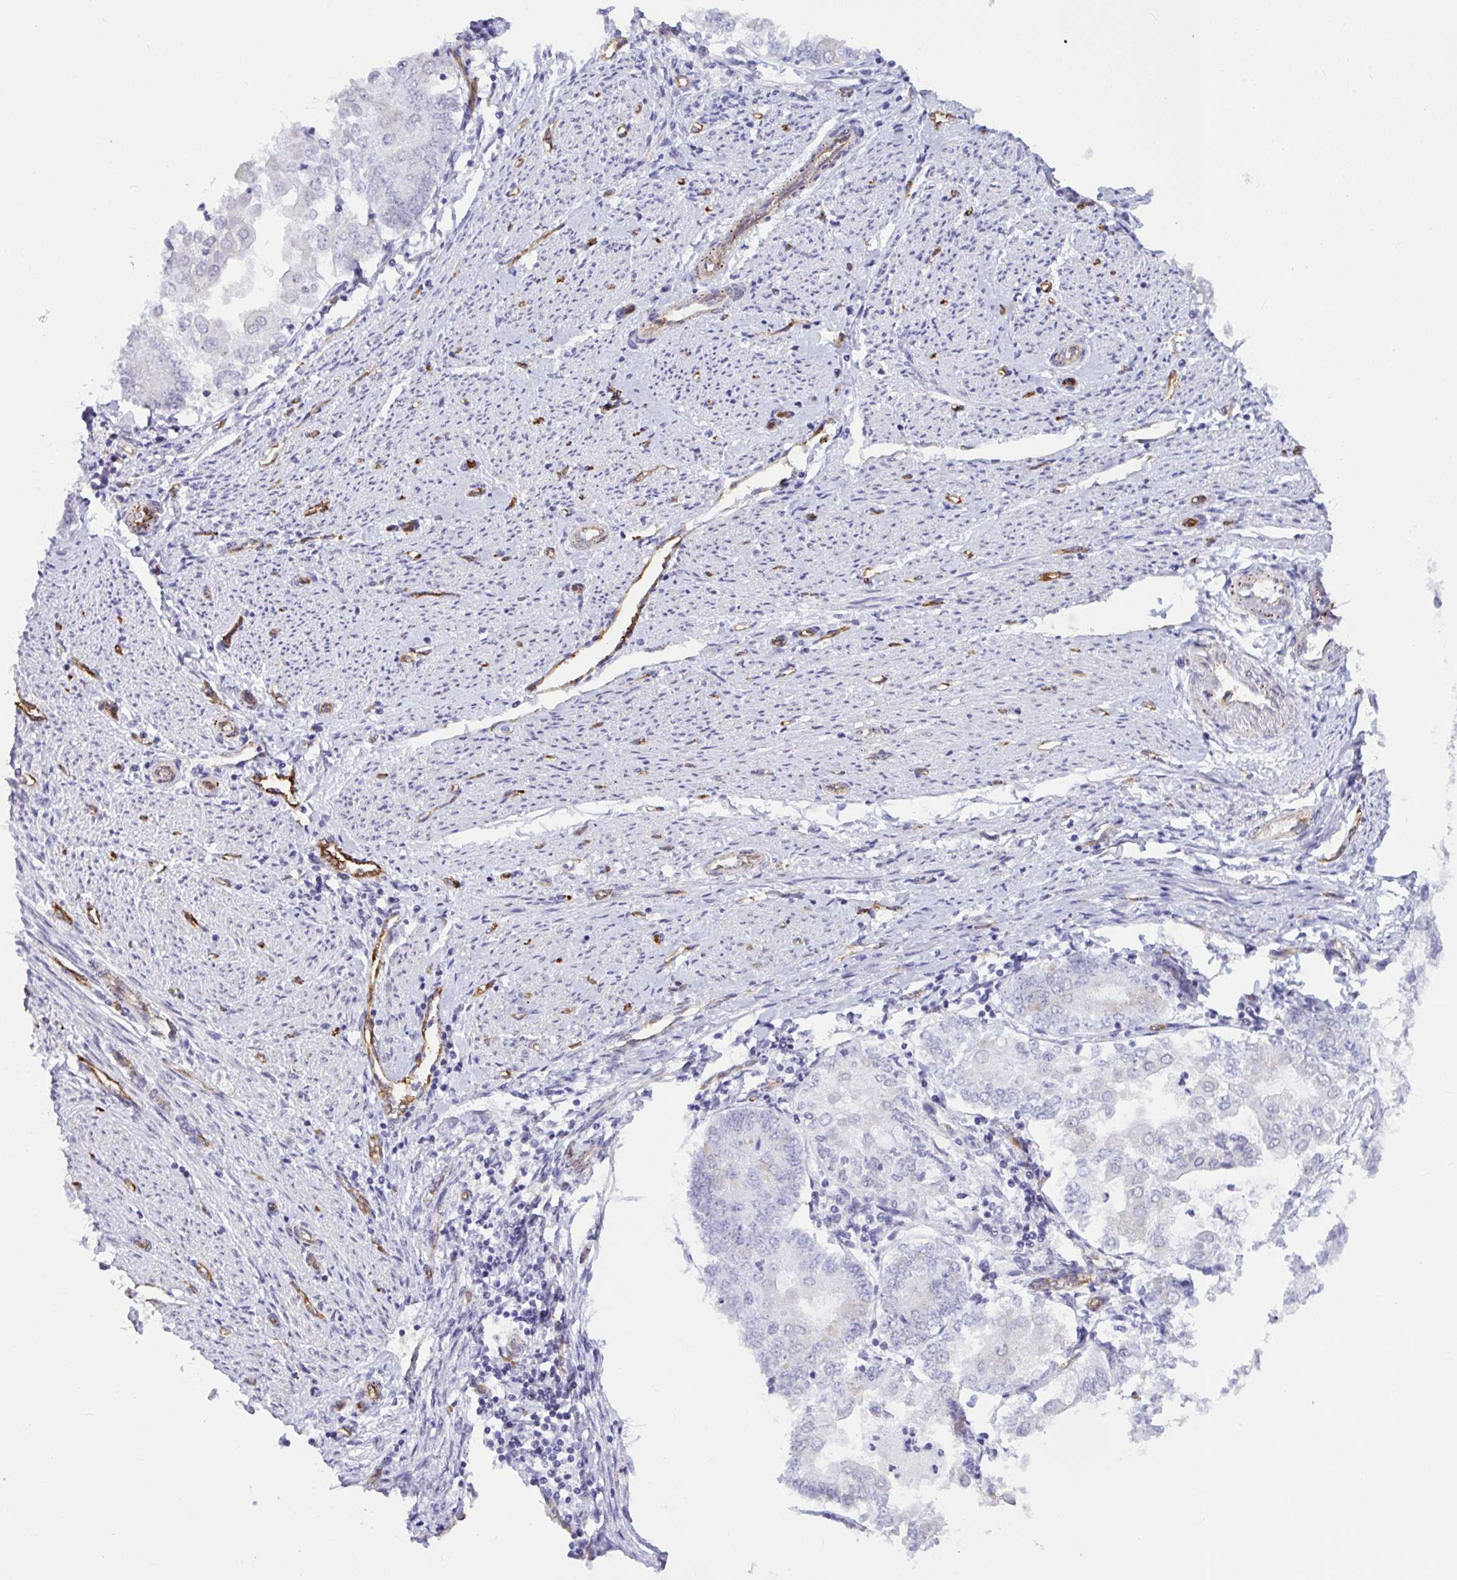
{"staining": {"intensity": "negative", "quantity": "none", "location": "none"}, "tissue": "endometrial cancer", "cell_type": "Tumor cells", "image_type": "cancer", "snomed": [{"axis": "morphology", "description": "Adenocarcinoma, NOS"}, {"axis": "topography", "description": "Endometrium"}], "caption": "IHC image of human adenocarcinoma (endometrial) stained for a protein (brown), which demonstrates no positivity in tumor cells.", "gene": "EML1", "patient": {"sex": "female", "age": 68}}